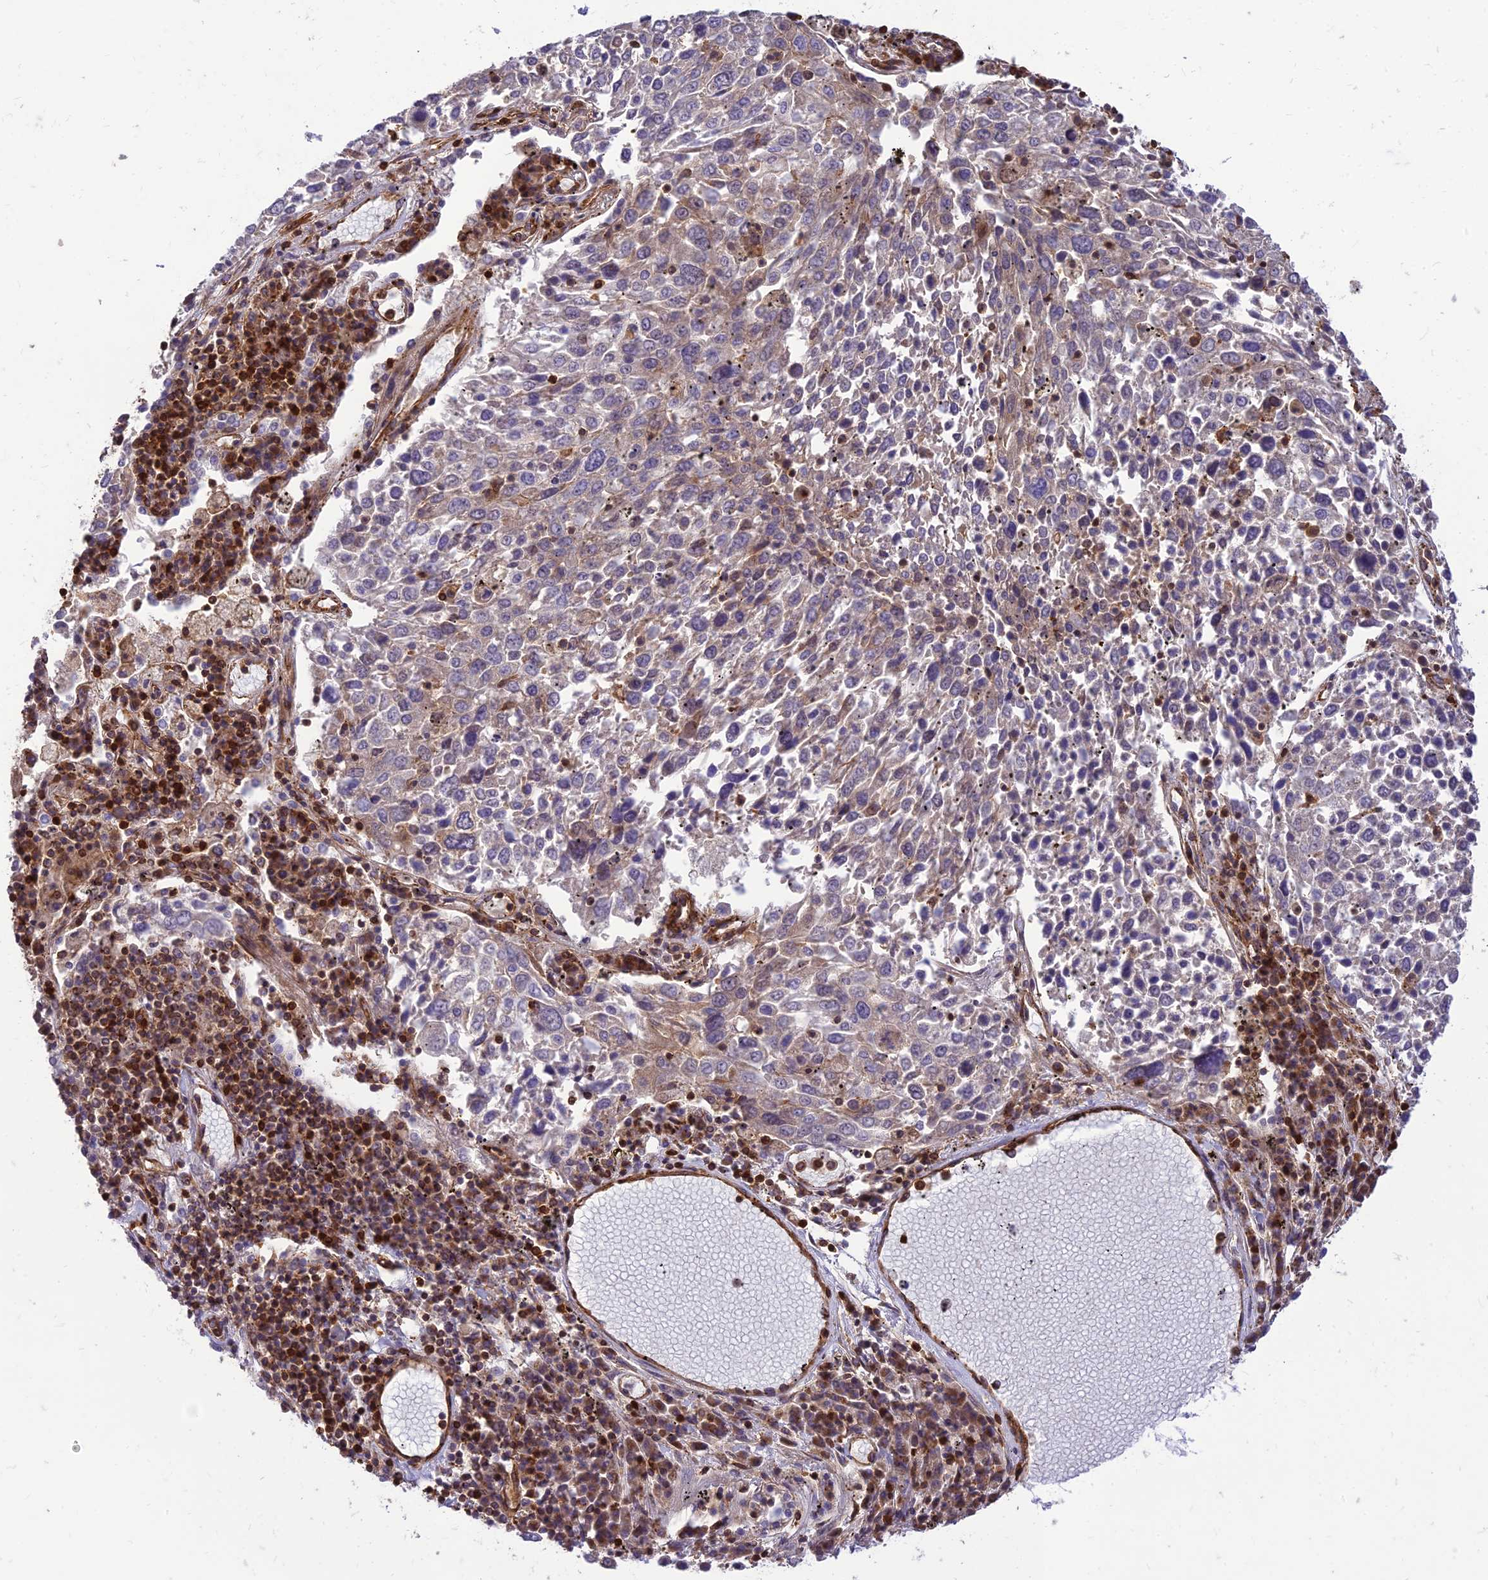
{"staining": {"intensity": "weak", "quantity": "<25%", "location": "cytoplasmic/membranous"}, "tissue": "lung cancer", "cell_type": "Tumor cells", "image_type": "cancer", "snomed": [{"axis": "morphology", "description": "Squamous cell carcinoma, NOS"}, {"axis": "topography", "description": "Lung"}], "caption": "Immunohistochemistry of lung cancer (squamous cell carcinoma) demonstrates no staining in tumor cells.", "gene": "HPSE2", "patient": {"sex": "male", "age": 65}}